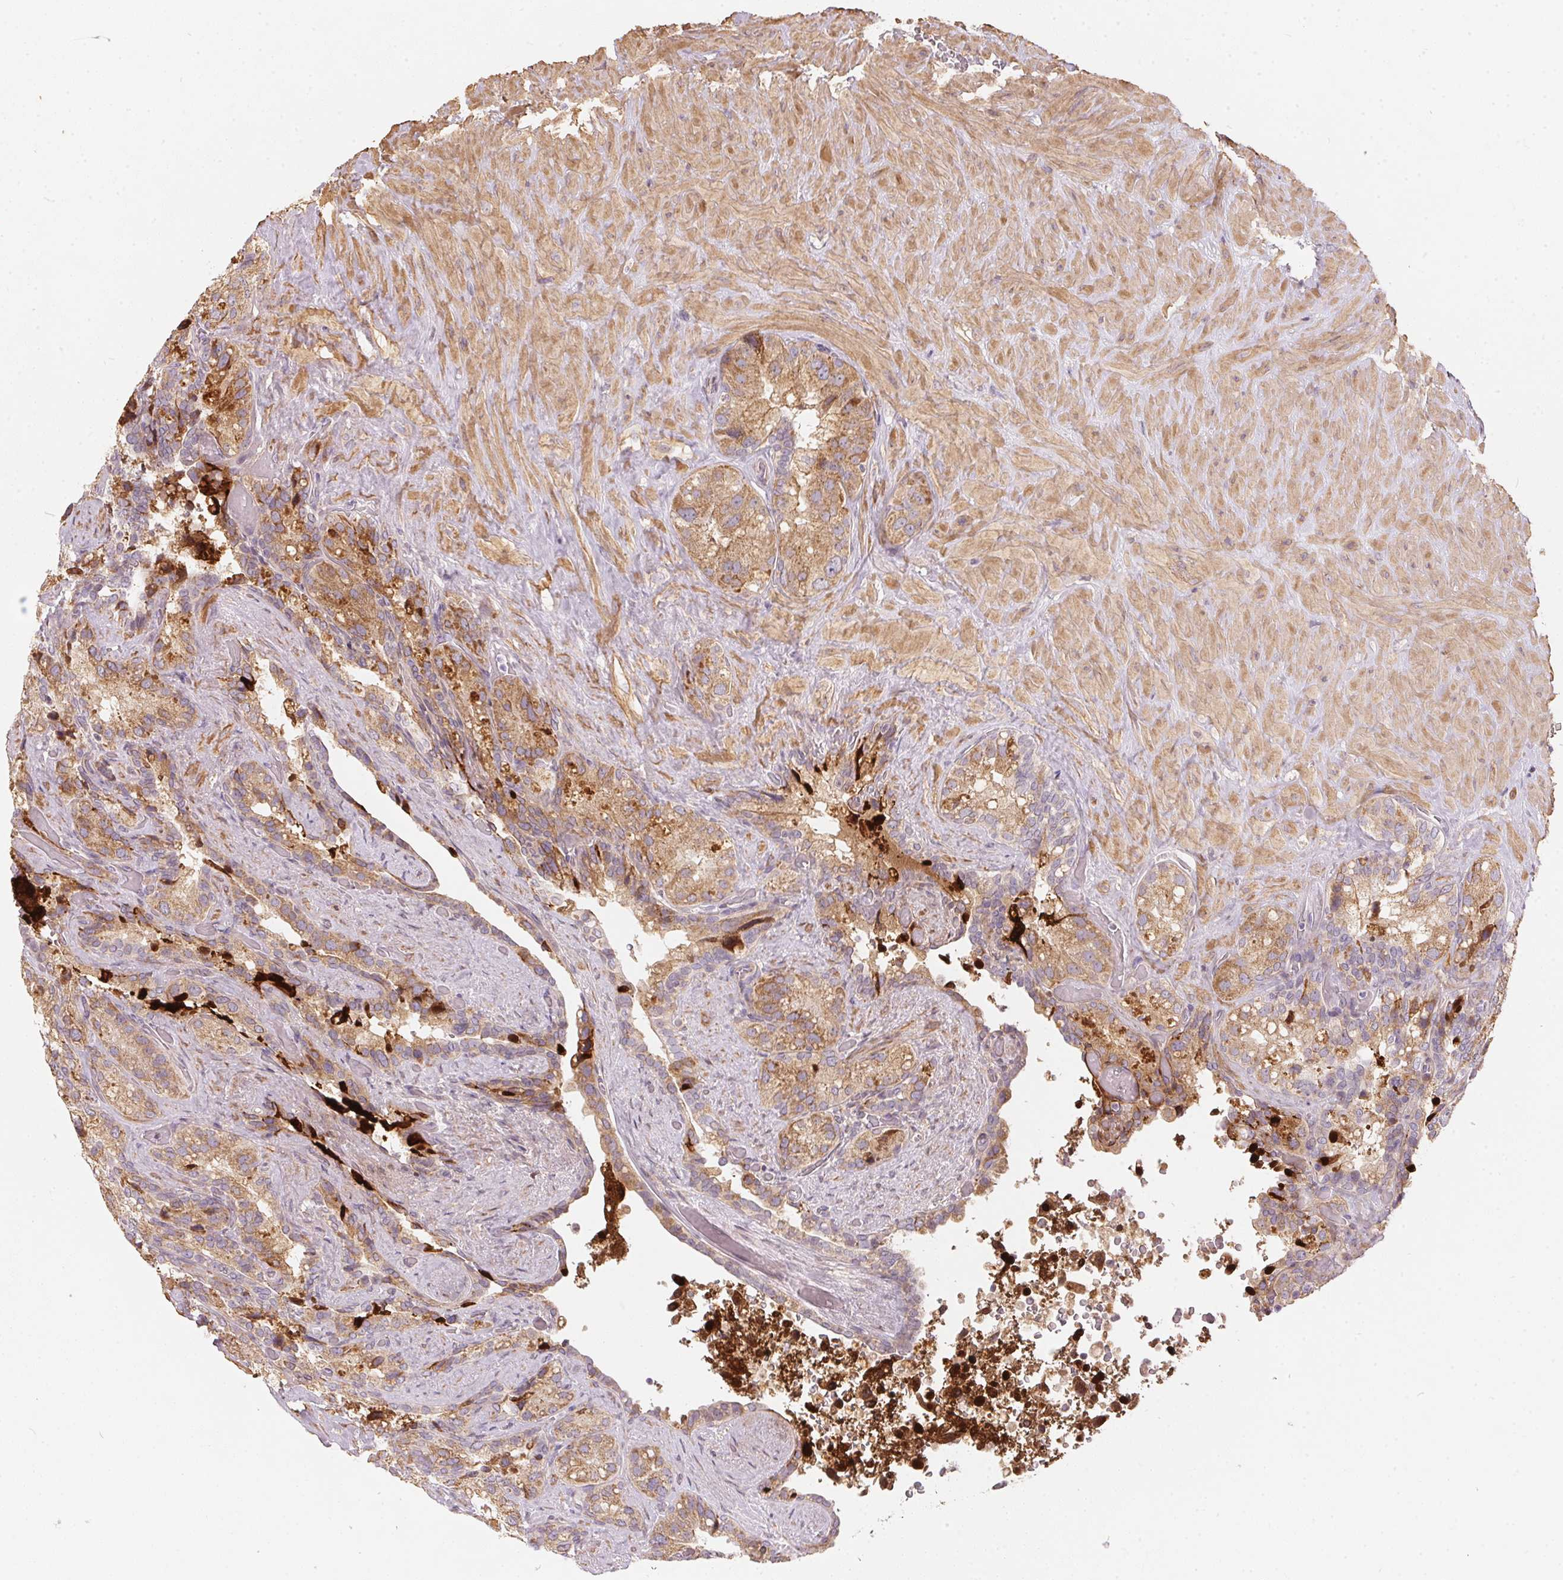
{"staining": {"intensity": "moderate", "quantity": ">75%", "location": "cytoplasmic/membranous"}, "tissue": "seminal vesicle", "cell_type": "Glandular cells", "image_type": "normal", "snomed": [{"axis": "morphology", "description": "Normal tissue, NOS"}, {"axis": "topography", "description": "Seminal veicle"}], "caption": "A brown stain shows moderate cytoplasmic/membranous staining of a protein in glandular cells of benign human seminal vesicle.", "gene": "VWA5B2", "patient": {"sex": "male", "age": 60}}